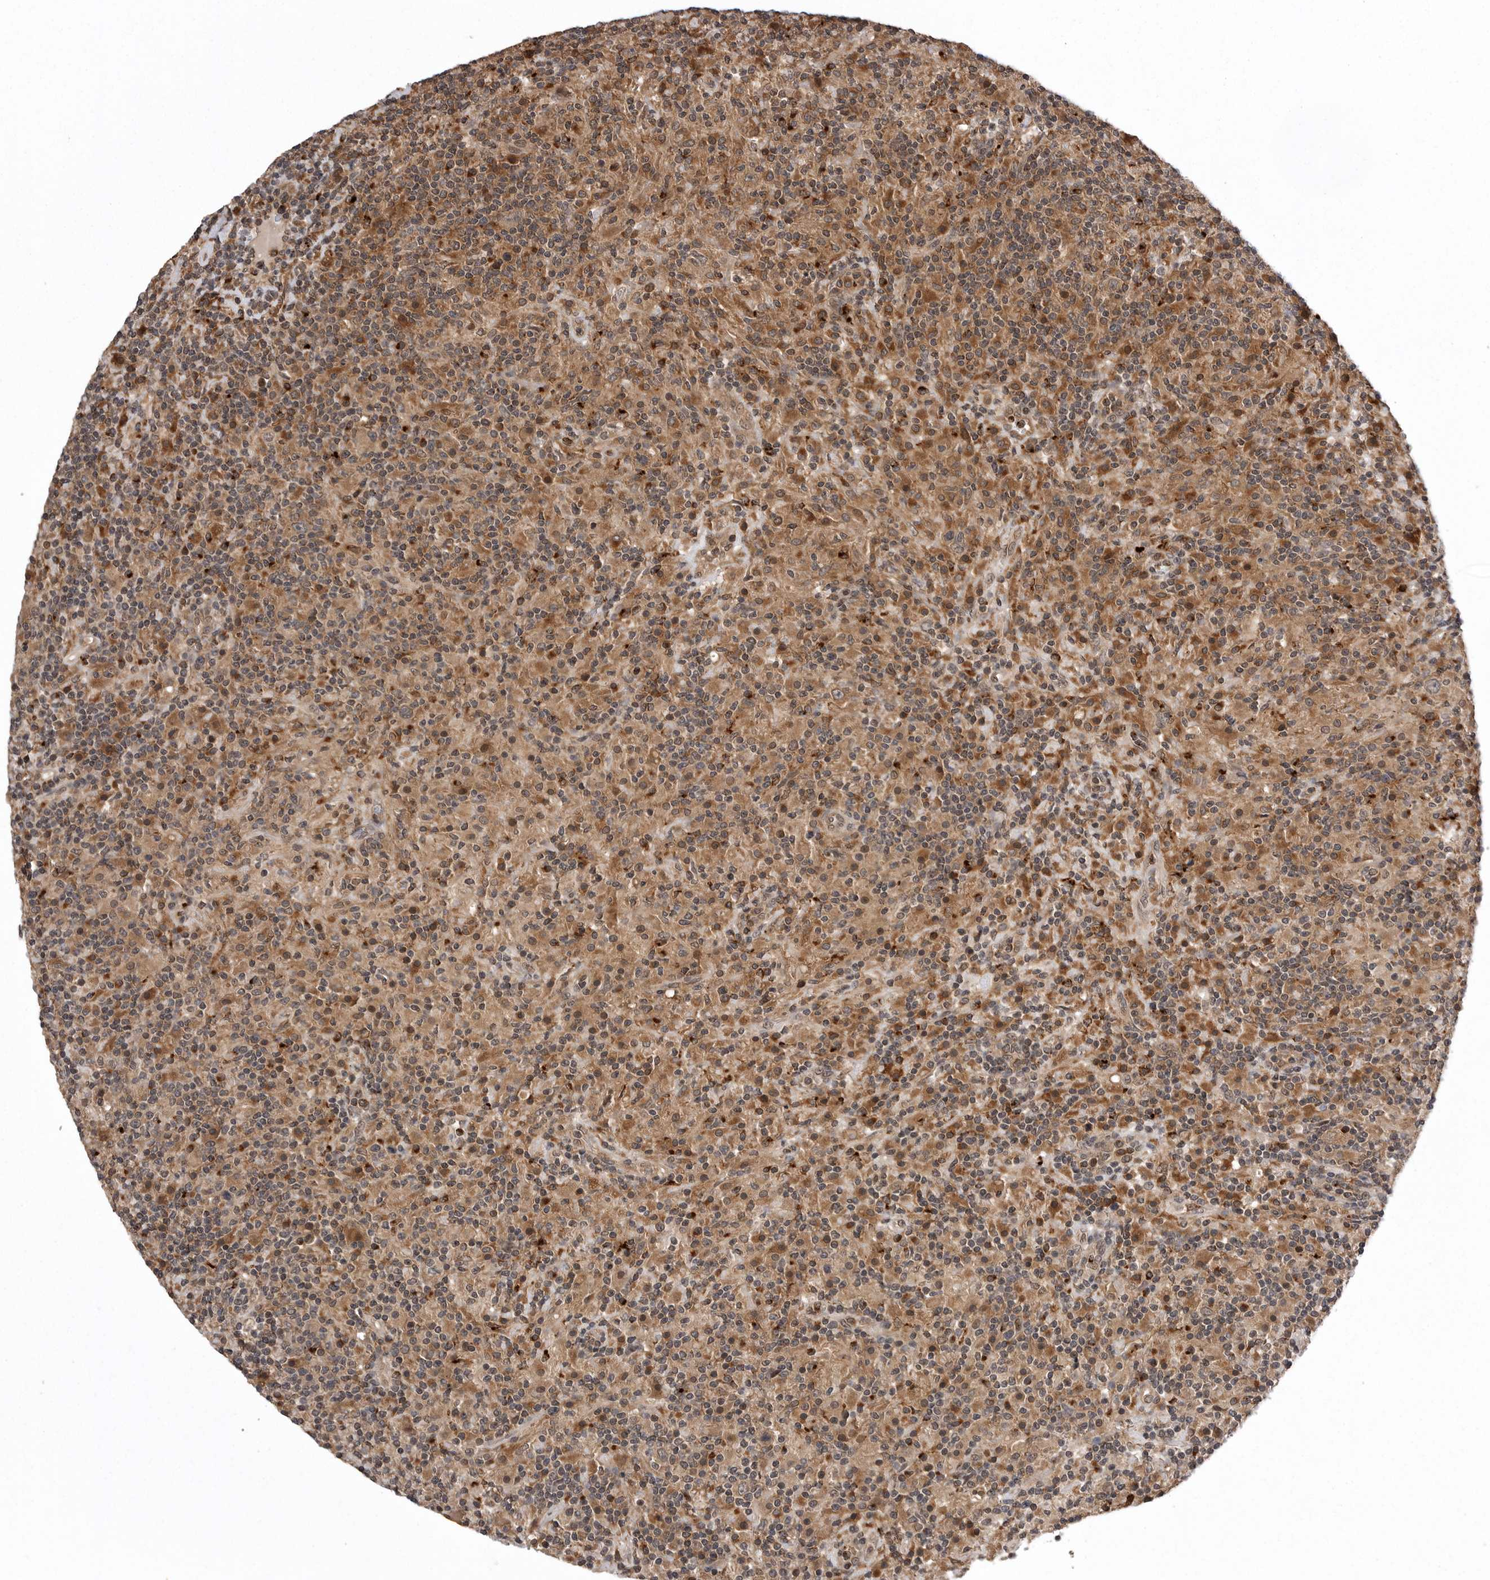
{"staining": {"intensity": "weak", "quantity": ">75%", "location": "cytoplasmic/membranous"}, "tissue": "lymphoma", "cell_type": "Tumor cells", "image_type": "cancer", "snomed": [{"axis": "morphology", "description": "Hodgkin's disease, NOS"}, {"axis": "topography", "description": "Lymph node"}], "caption": "Hodgkin's disease stained with immunohistochemistry (IHC) reveals weak cytoplasmic/membranous staining in about >75% of tumor cells. Nuclei are stained in blue.", "gene": "AOAH", "patient": {"sex": "male", "age": 70}}